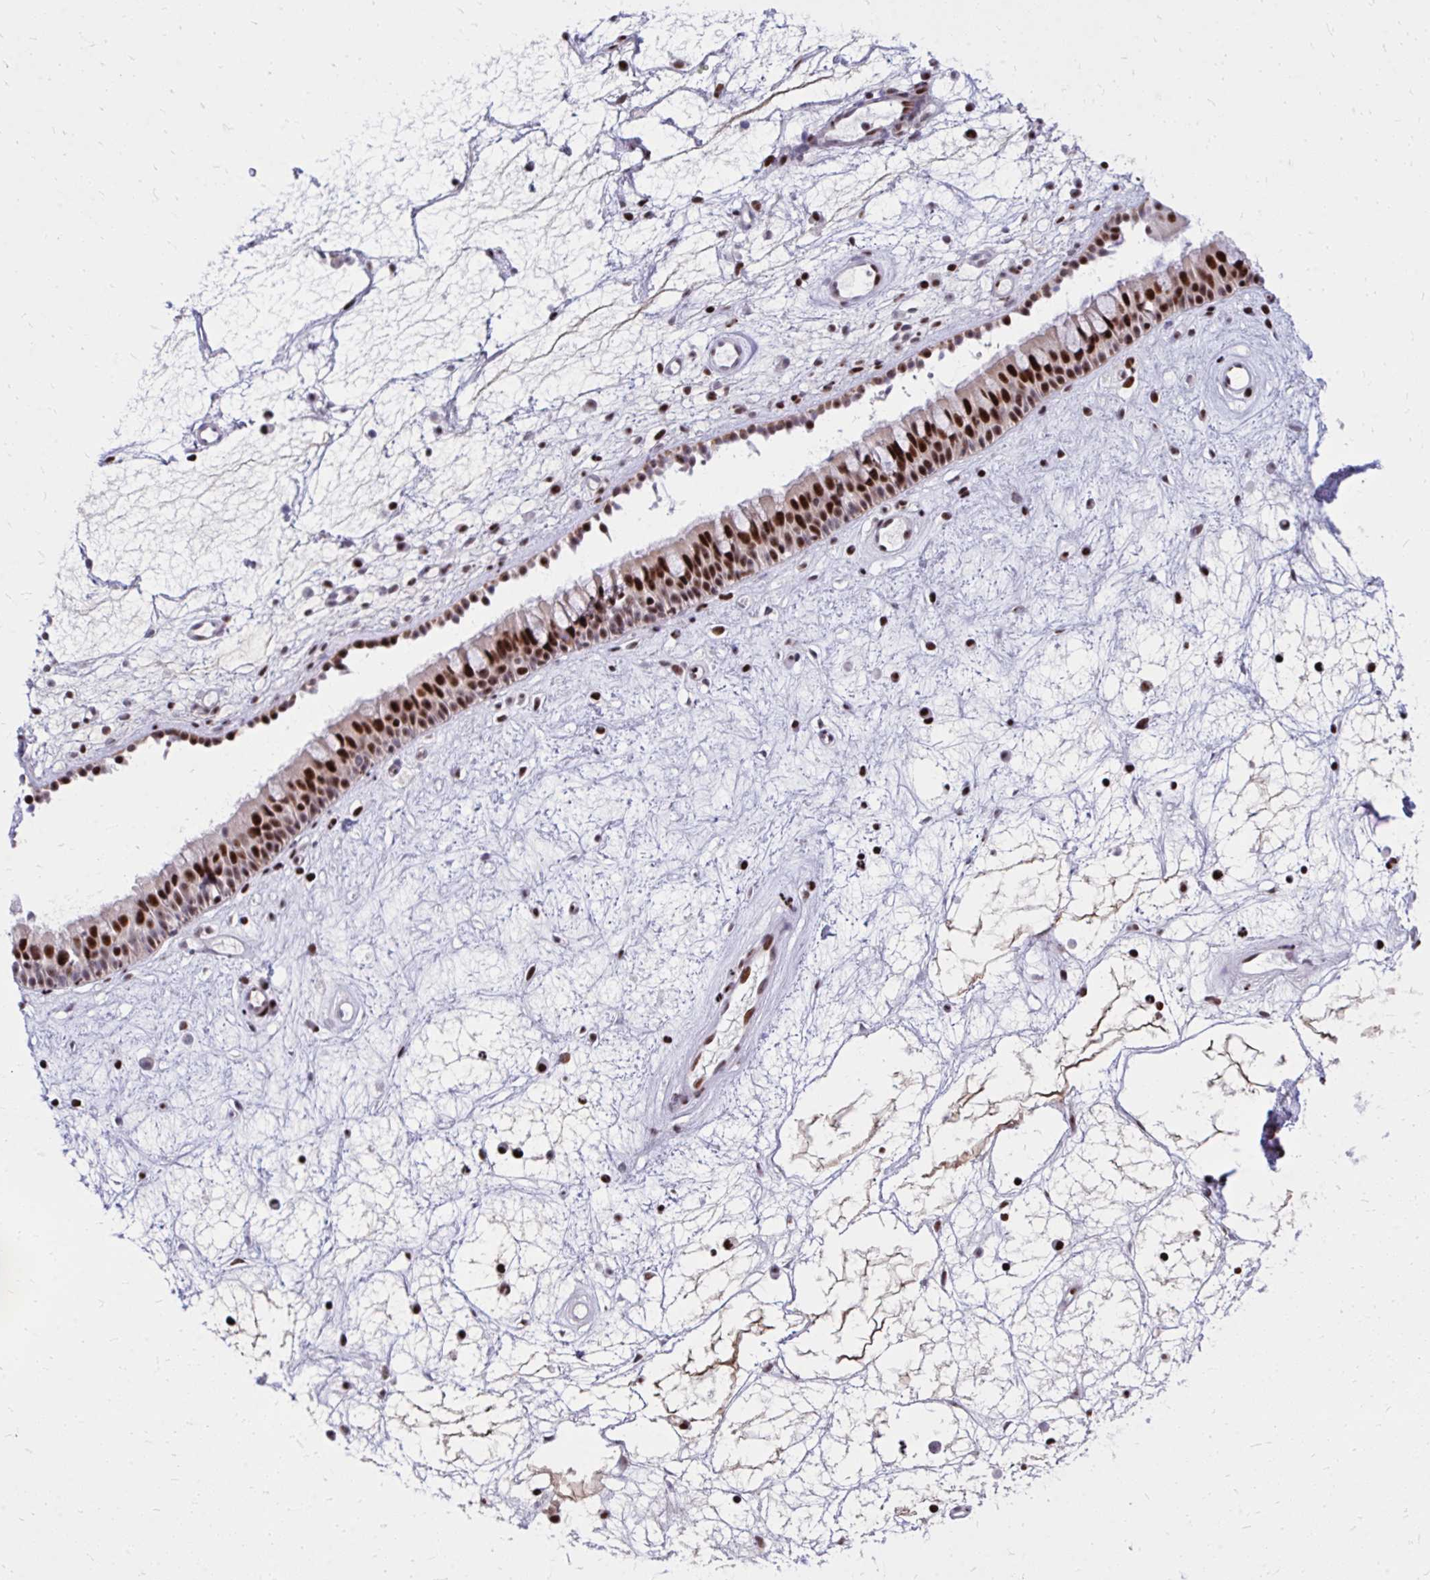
{"staining": {"intensity": "strong", "quantity": "25%-75%", "location": "nuclear"}, "tissue": "nasopharynx", "cell_type": "Respiratory epithelial cells", "image_type": "normal", "snomed": [{"axis": "morphology", "description": "Normal tissue, NOS"}, {"axis": "topography", "description": "Nasopharynx"}], "caption": "This is a micrograph of immunohistochemistry (IHC) staining of benign nasopharynx, which shows strong positivity in the nuclear of respiratory epithelial cells.", "gene": "C14orf39", "patient": {"sex": "male", "age": 69}}